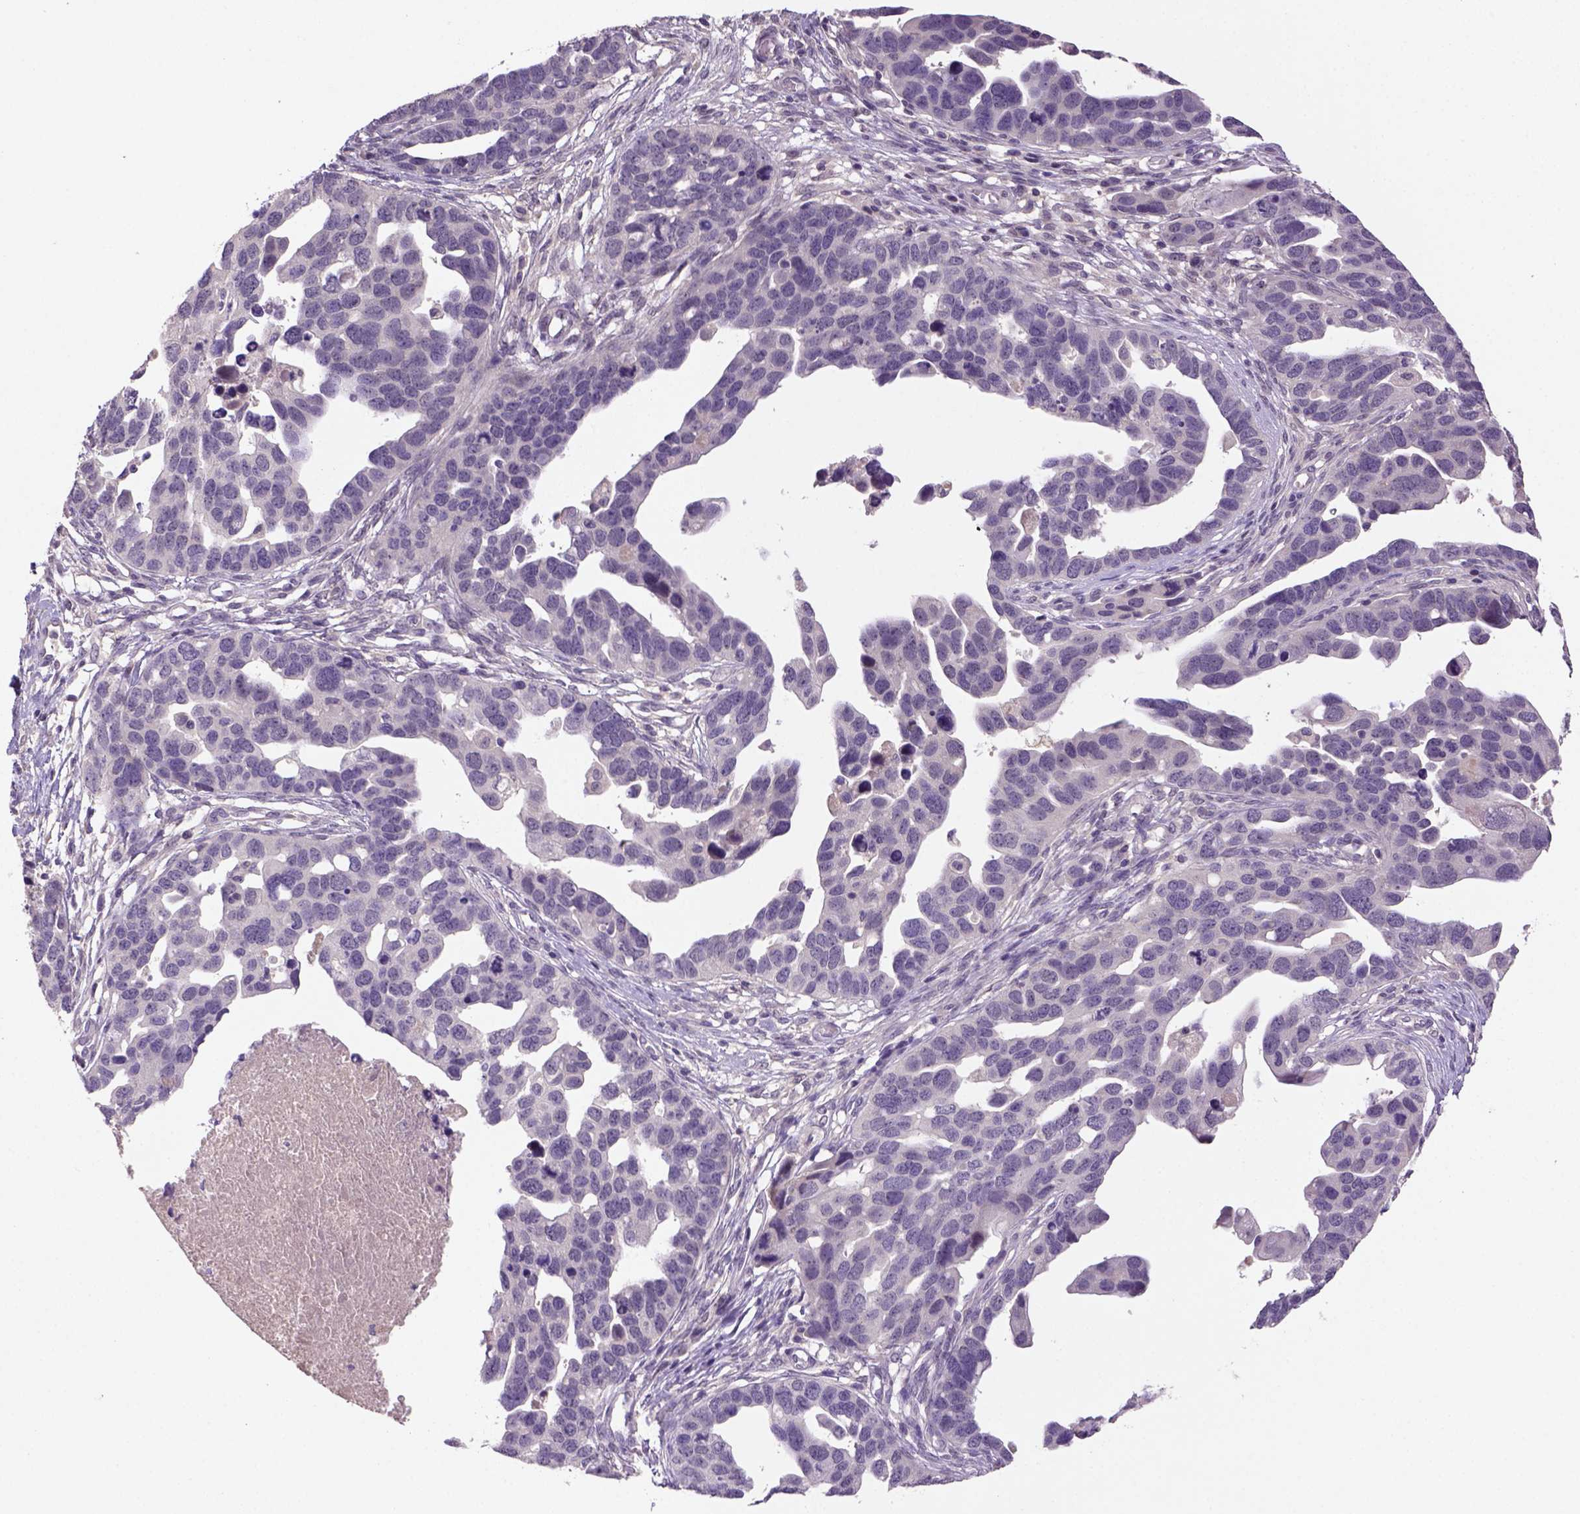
{"staining": {"intensity": "negative", "quantity": "none", "location": "none"}, "tissue": "ovarian cancer", "cell_type": "Tumor cells", "image_type": "cancer", "snomed": [{"axis": "morphology", "description": "Cystadenocarcinoma, serous, NOS"}, {"axis": "topography", "description": "Ovary"}], "caption": "Immunohistochemistry (IHC) of human ovarian serous cystadenocarcinoma shows no staining in tumor cells.", "gene": "NLGN2", "patient": {"sex": "female", "age": 54}}